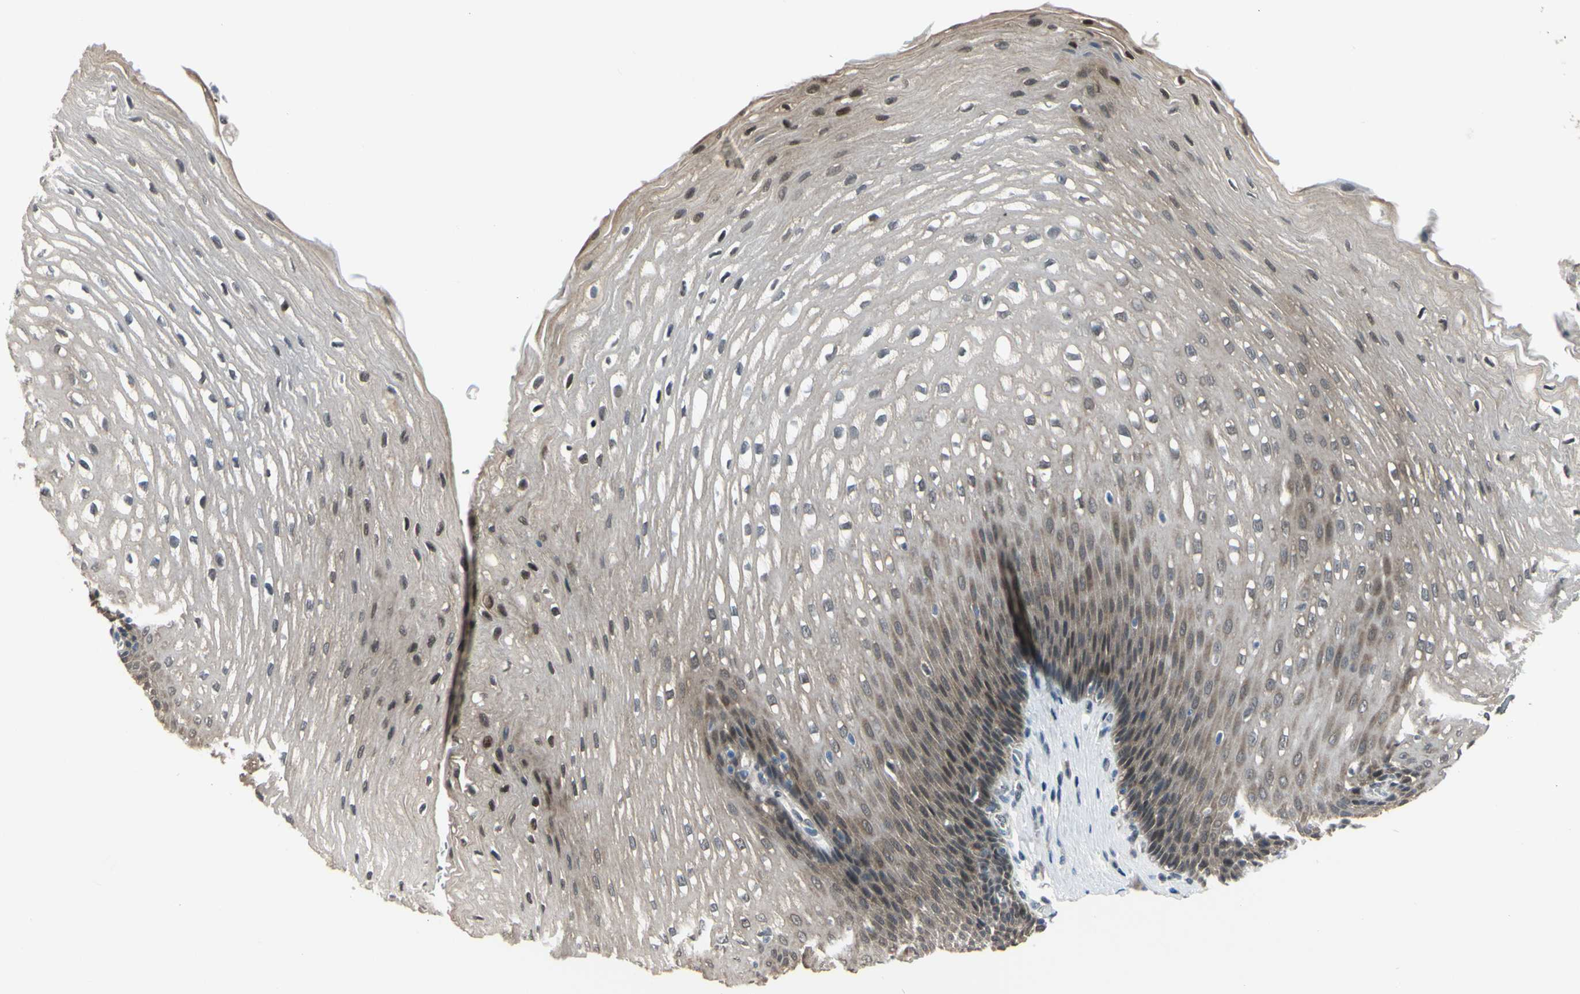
{"staining": {"intensity": "strong", "quantity": "<25%", "location": "cytoplasmic/membranous"}, "tissue": "esophagus", "cell_type": "Squamous epithelial cells", "image_type": "normal", "snomed": [{"axis": "morphology", "description": "Normal tissue, NOS"}, {"axis": "topography", "description": "Esophagus"}], "caption": "Protein staining exhibits strong cytoplasmic/membranous expression in approximately <25% of squamous epithelial cells in unremarkable esophagus. Using DAB (brown) and hematoxylin (blue) stains, captured at high magnification using brightfield microscopy.", "gene": "HSPA4", "patient": {"sex": "male", "age": 48}}